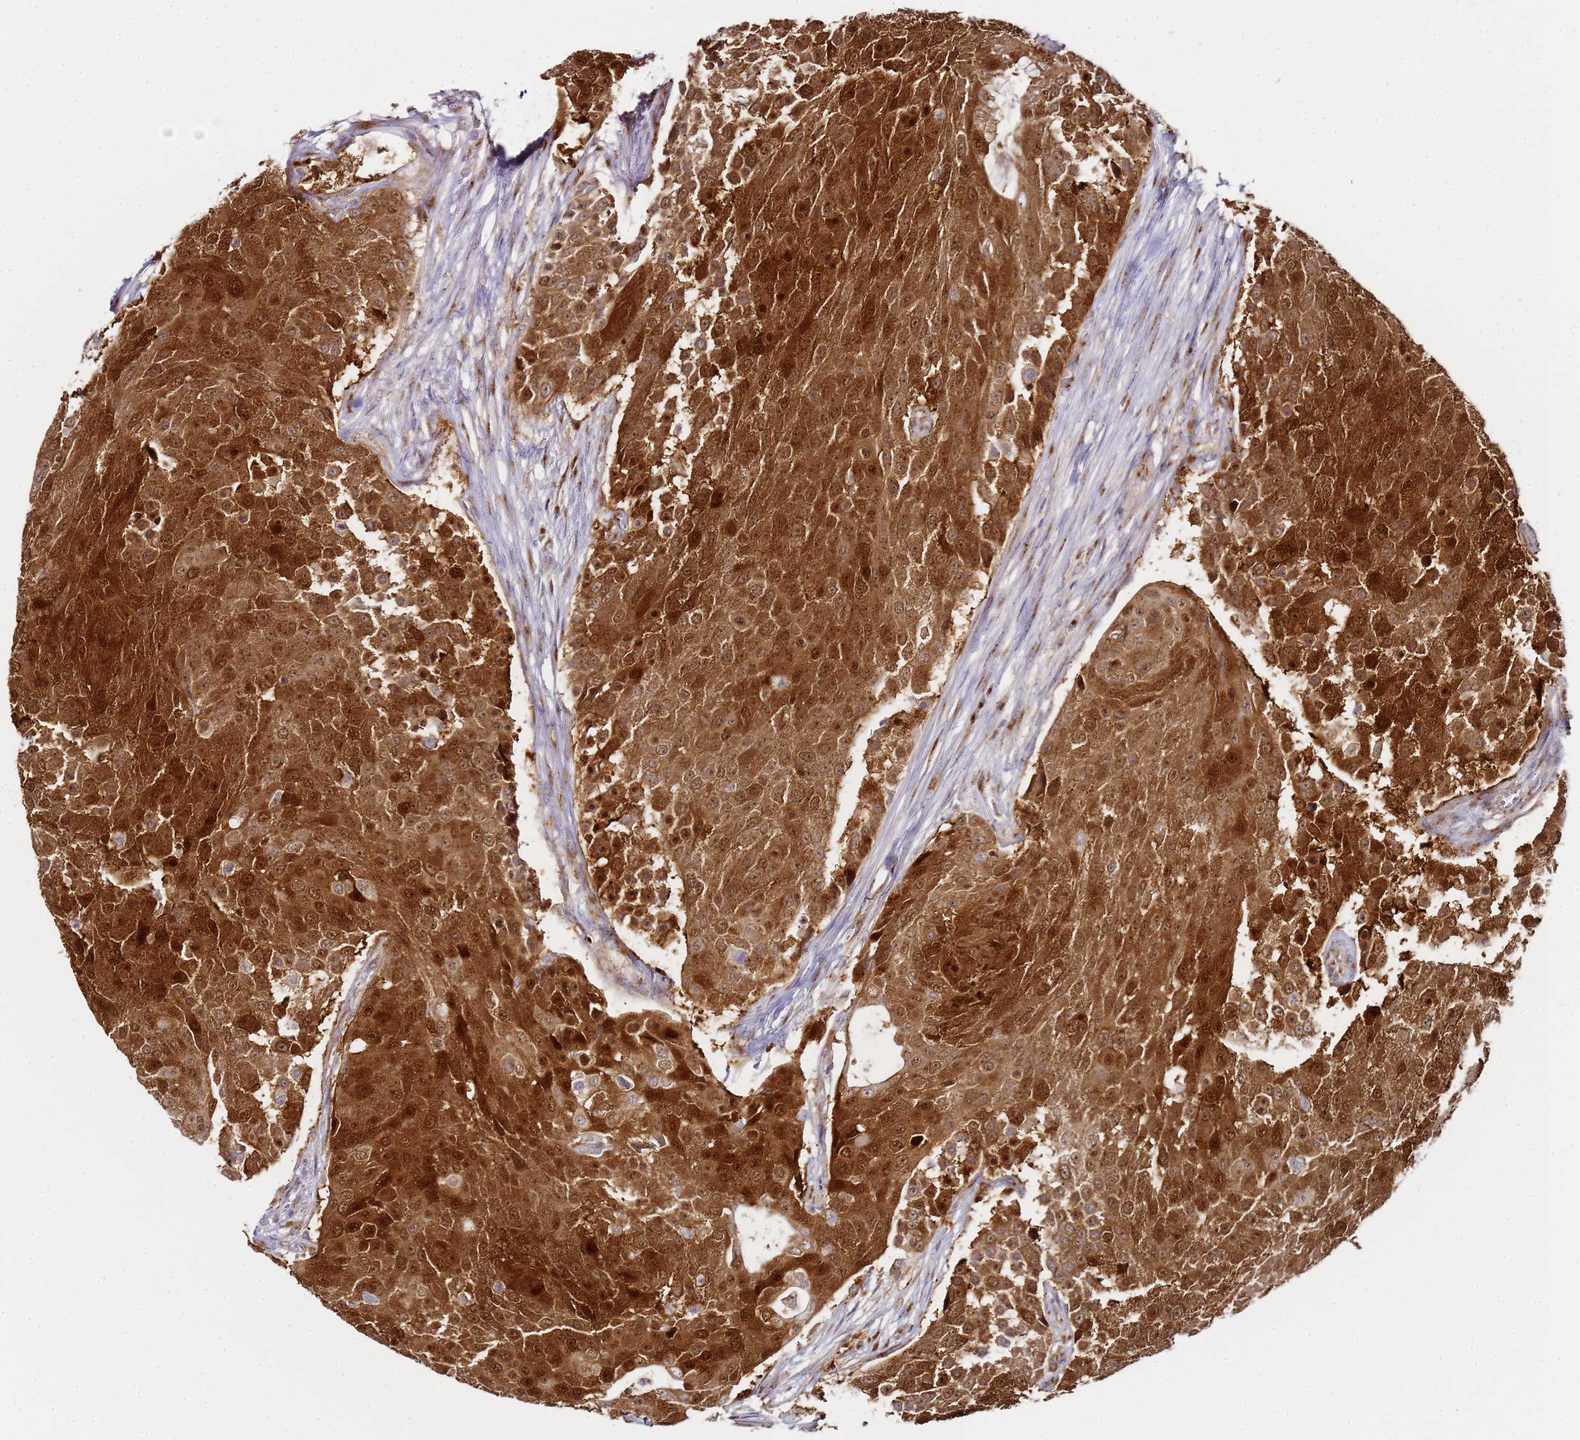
{"staining": {"intensity": "strong", "quantity": ">75%", "location": "cytoplasmic/membranous,nuclear"}, "tissue": "urothelial cancer", "cell_type": "Tumor cells", "image_type": "cancer", "snomed": [{"axis": "morphology", "description": "Urothelial carcinoma, High grade"}, {"axis": "topography", "description": "Urinary bladder"}], "caption": "High-power microscopy captured an immunohistochemistry (IHC) histopathology image of urothelial cancer, revealing strong cytoplasmic/membranous and nuclear staining in approximately >75% of tumor cells. The staining was performed using DAB (3,3'-diaminobenzidine), with brown indicating positive protein expression. Nuclei are stained blue with hematoxylin.", "gene": "MRPL49", "patient": {"sex": "female", "age": 63}}